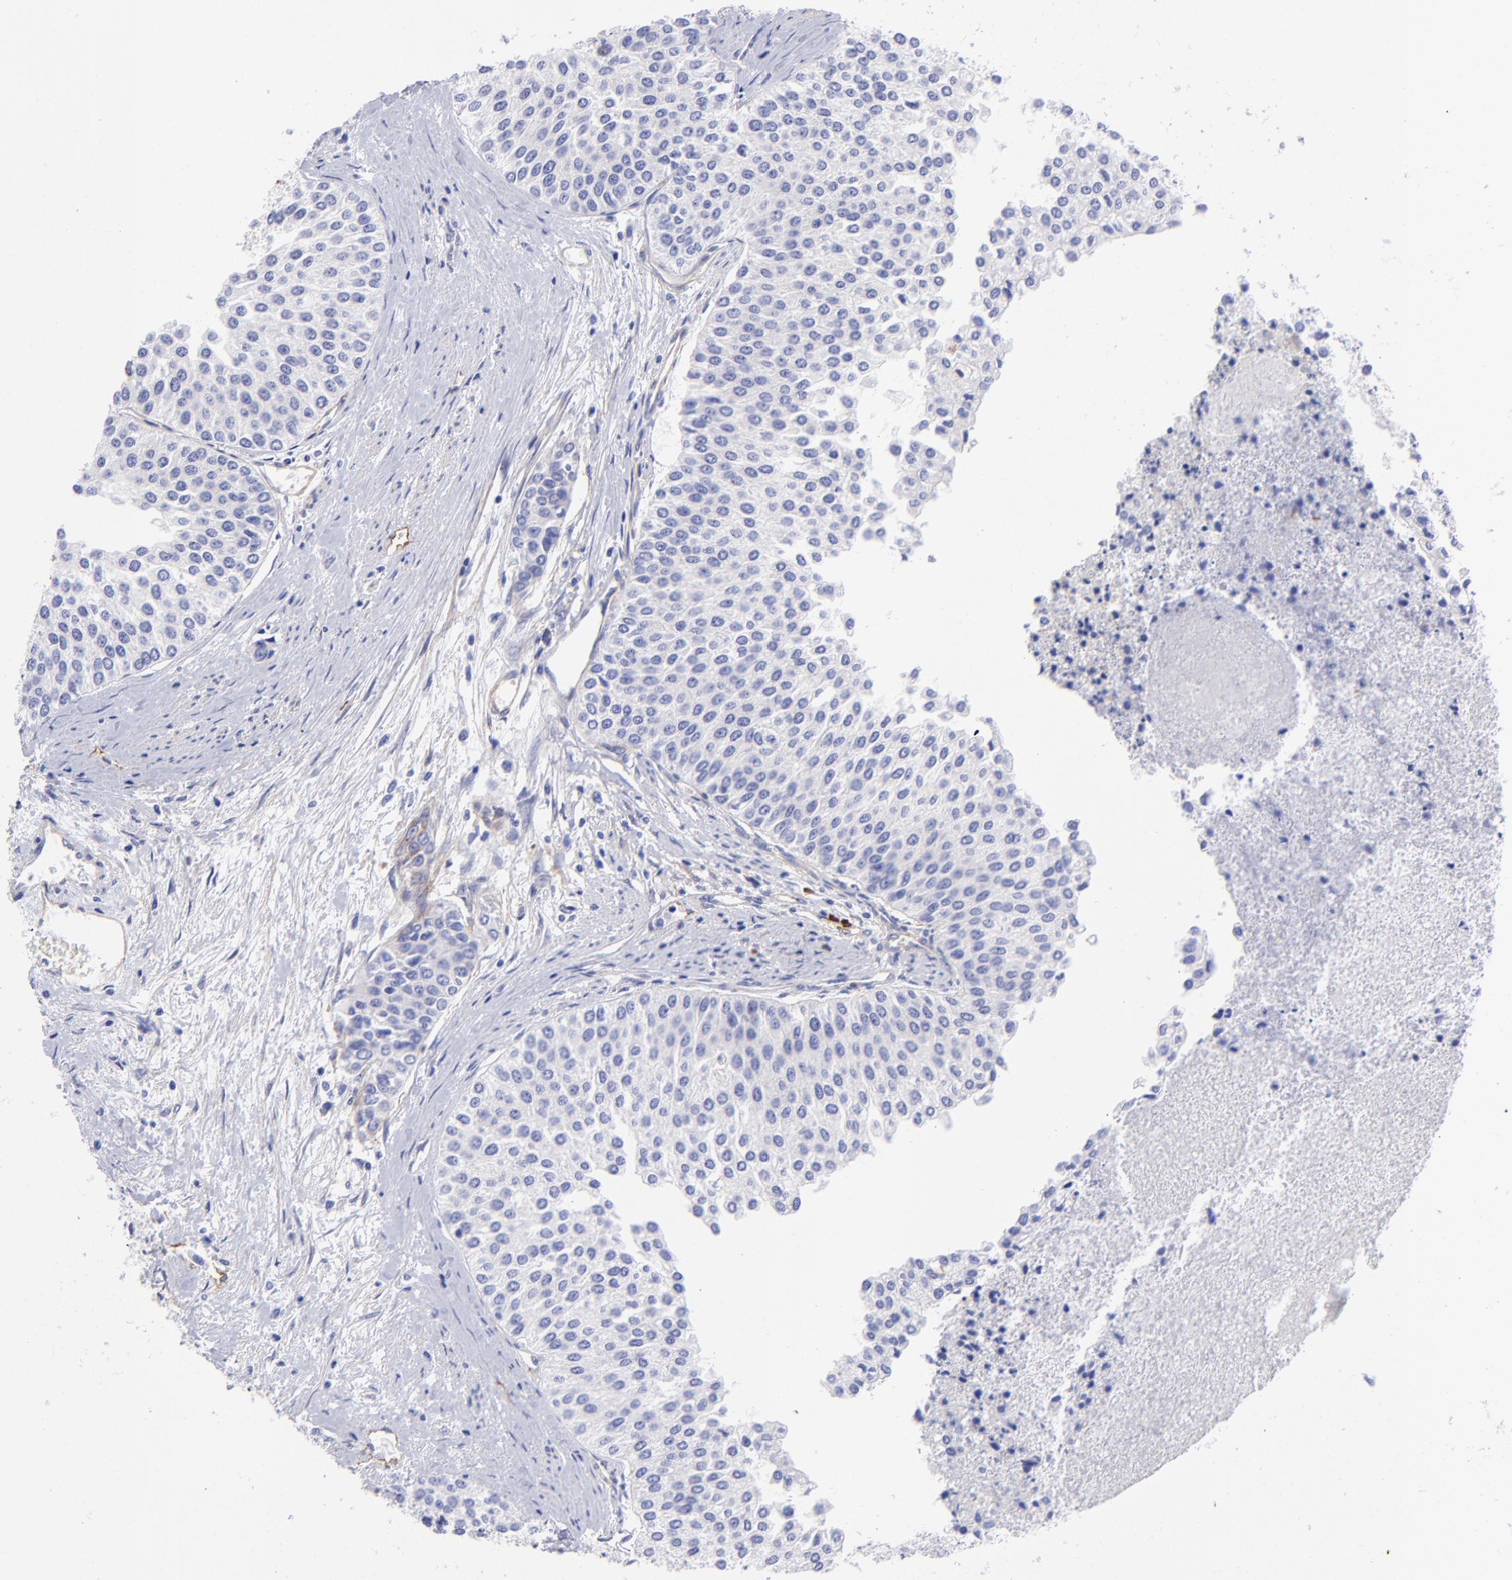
{"staining": {"intensity": "negative", "quantity": "none", "location": "none"}, "tissue": "urothelial cancer", "cell_type": "Tumor cells", "image_type": "cancer", "snomed": [{"axis": "morphology", "description": "Urothelial carcinoma, Low grade"}, {"axis": "topography", "description": "Urinary bladder"}], "caption": "This is an IHC image of human urothelial cancer. There is no expression in tumor cells.", "gene": "PPFIBP1", "patient": {"sex": "female", "age": 73}}